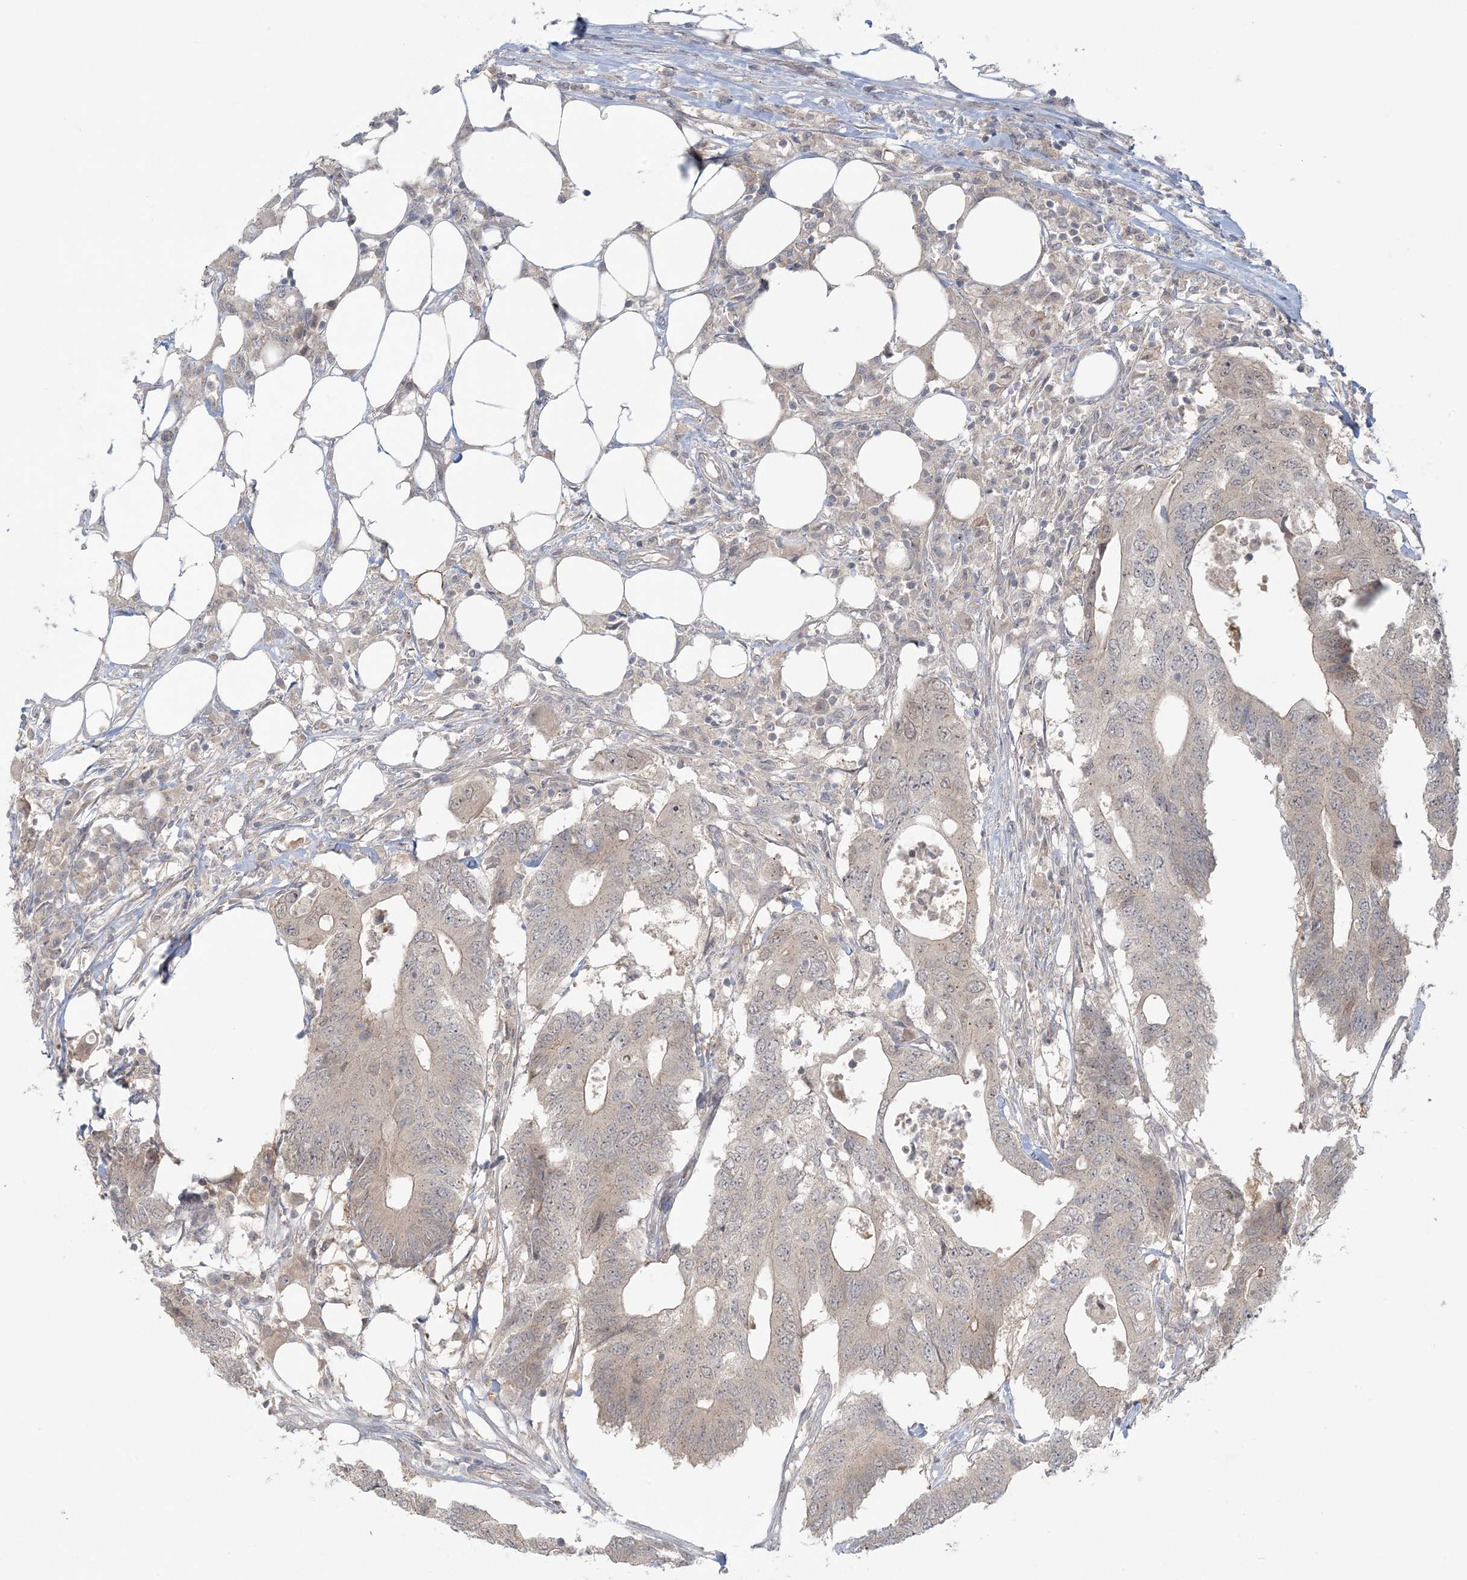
{"staining": {"intensity": "weak", "quantity": "<25%", "location": "cytoplasmic/membranous,nuclear"}, "tissue": "colorectal cancer", "cell_type": "Tumor cells", "image_type": "cancer", "snomed": [{"axis": "morphology", "description": "Adenocarcinoma, NOS"}, {"axis": "topography", "description": "Colon"}], "caption": "DAB (3,3'-diaminobenzidine) immunohistochemical staining of adenocarcinoma (colorectal) reveals no significant expression in tumor cells.", "gene": "NRBP2", "patient": {"sex": "male", "age": 71}}